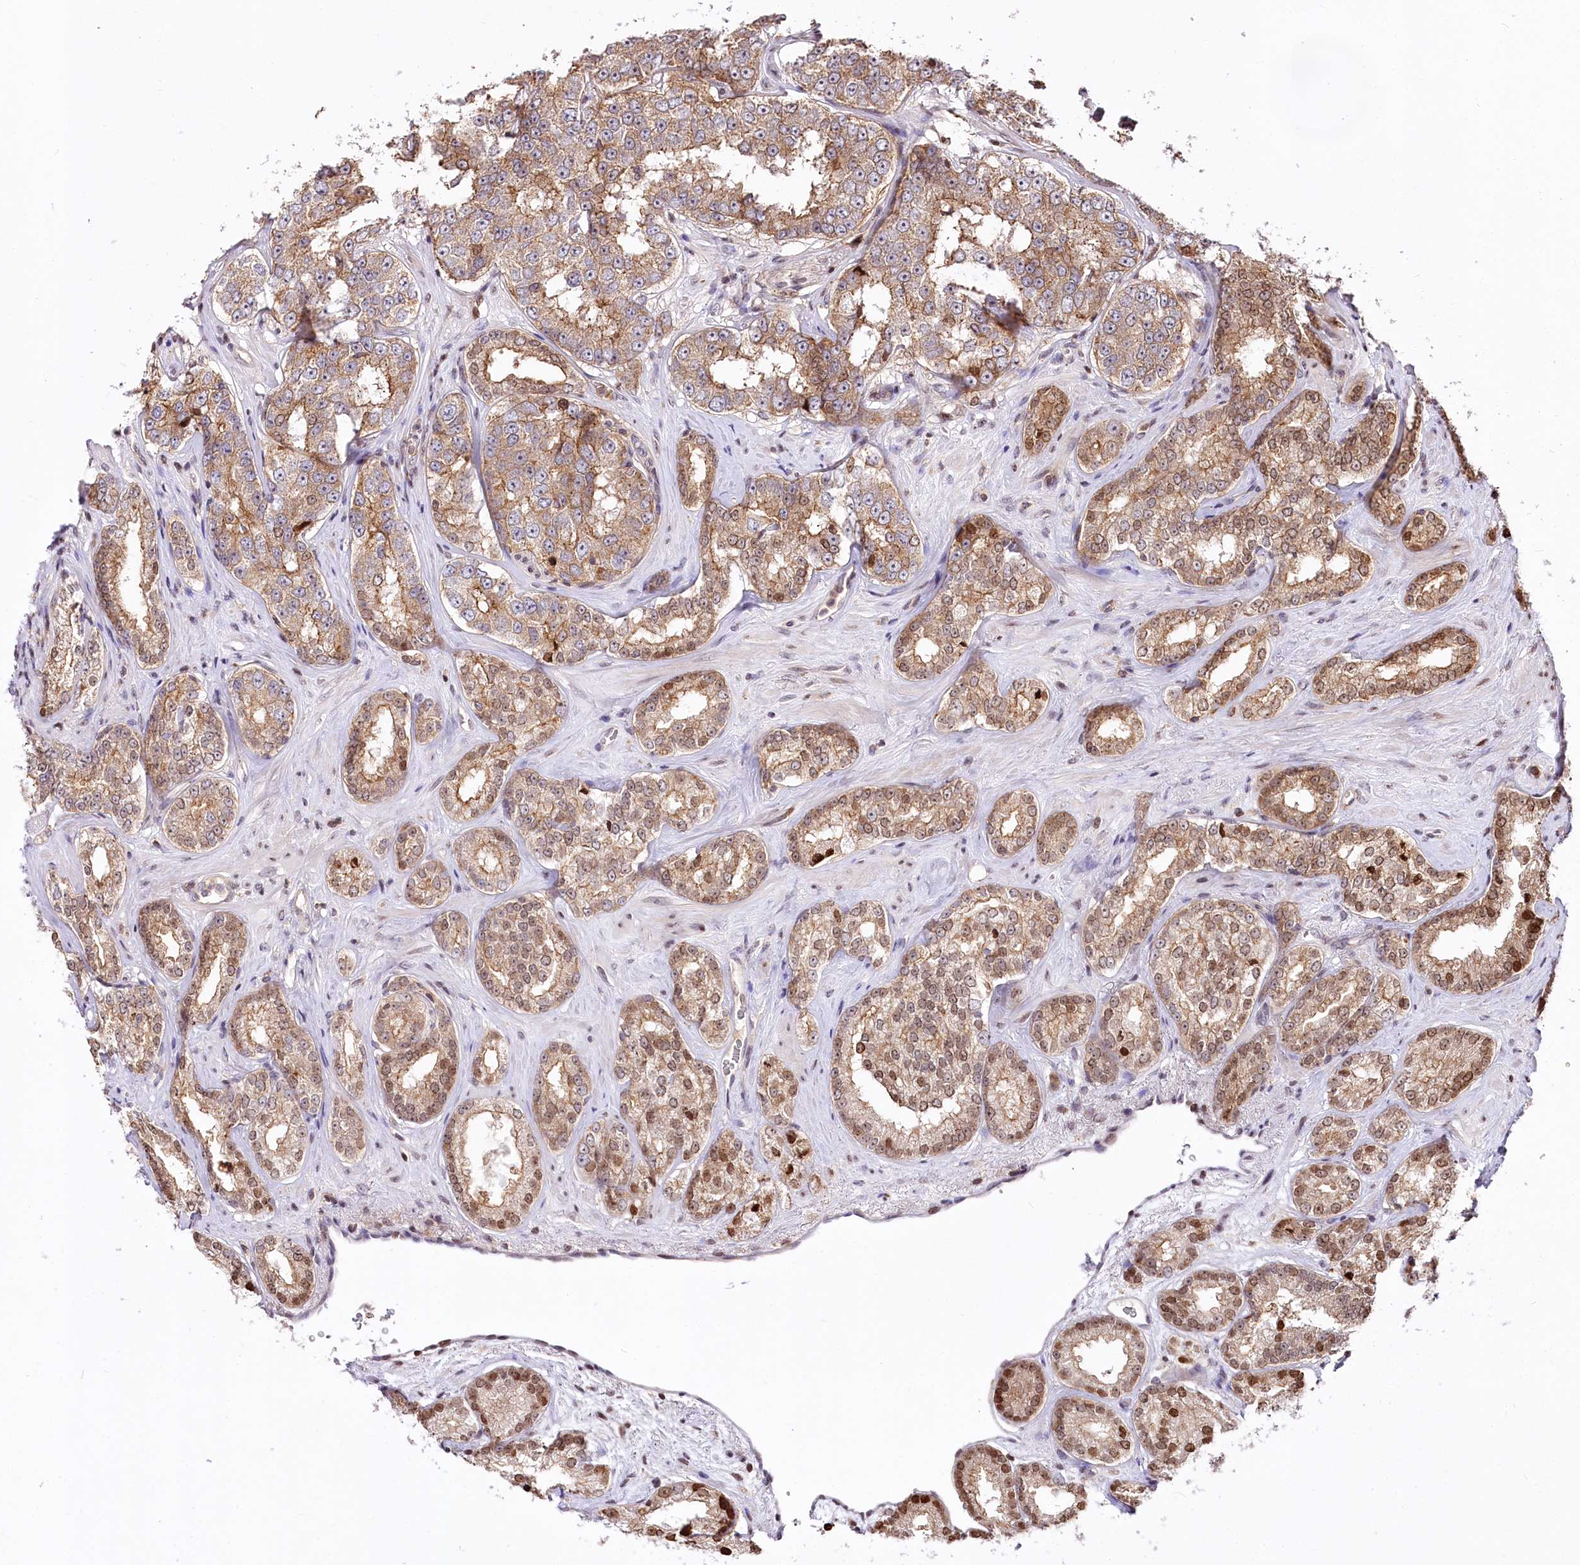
{"staining": {"intensity": "moderate", "quantity": ">75%", "location": "cytoplasmic/membranous,nuclear"}, "tissue": "prostate cancer", "cell_type": "Tumor cells", "image_type": "cancer", "snomed": [{"axis": "morphology", "description": "Normal tissue, NOS"}, {"axis": "morphology", "description": "Adenocarcinoma, High grade"}, {"axis": "topography", "description": "Prostate"}], "caption": "Moderate cytoplasmic/membranous and nuclear positivity for a protein is present in about >75% of tumor cells of prostate cancer (adenocarcinoma (high-grade)) using IHC.", "gene": "ZFYVE27", "patient": {"sex": "male", "age": 83}}